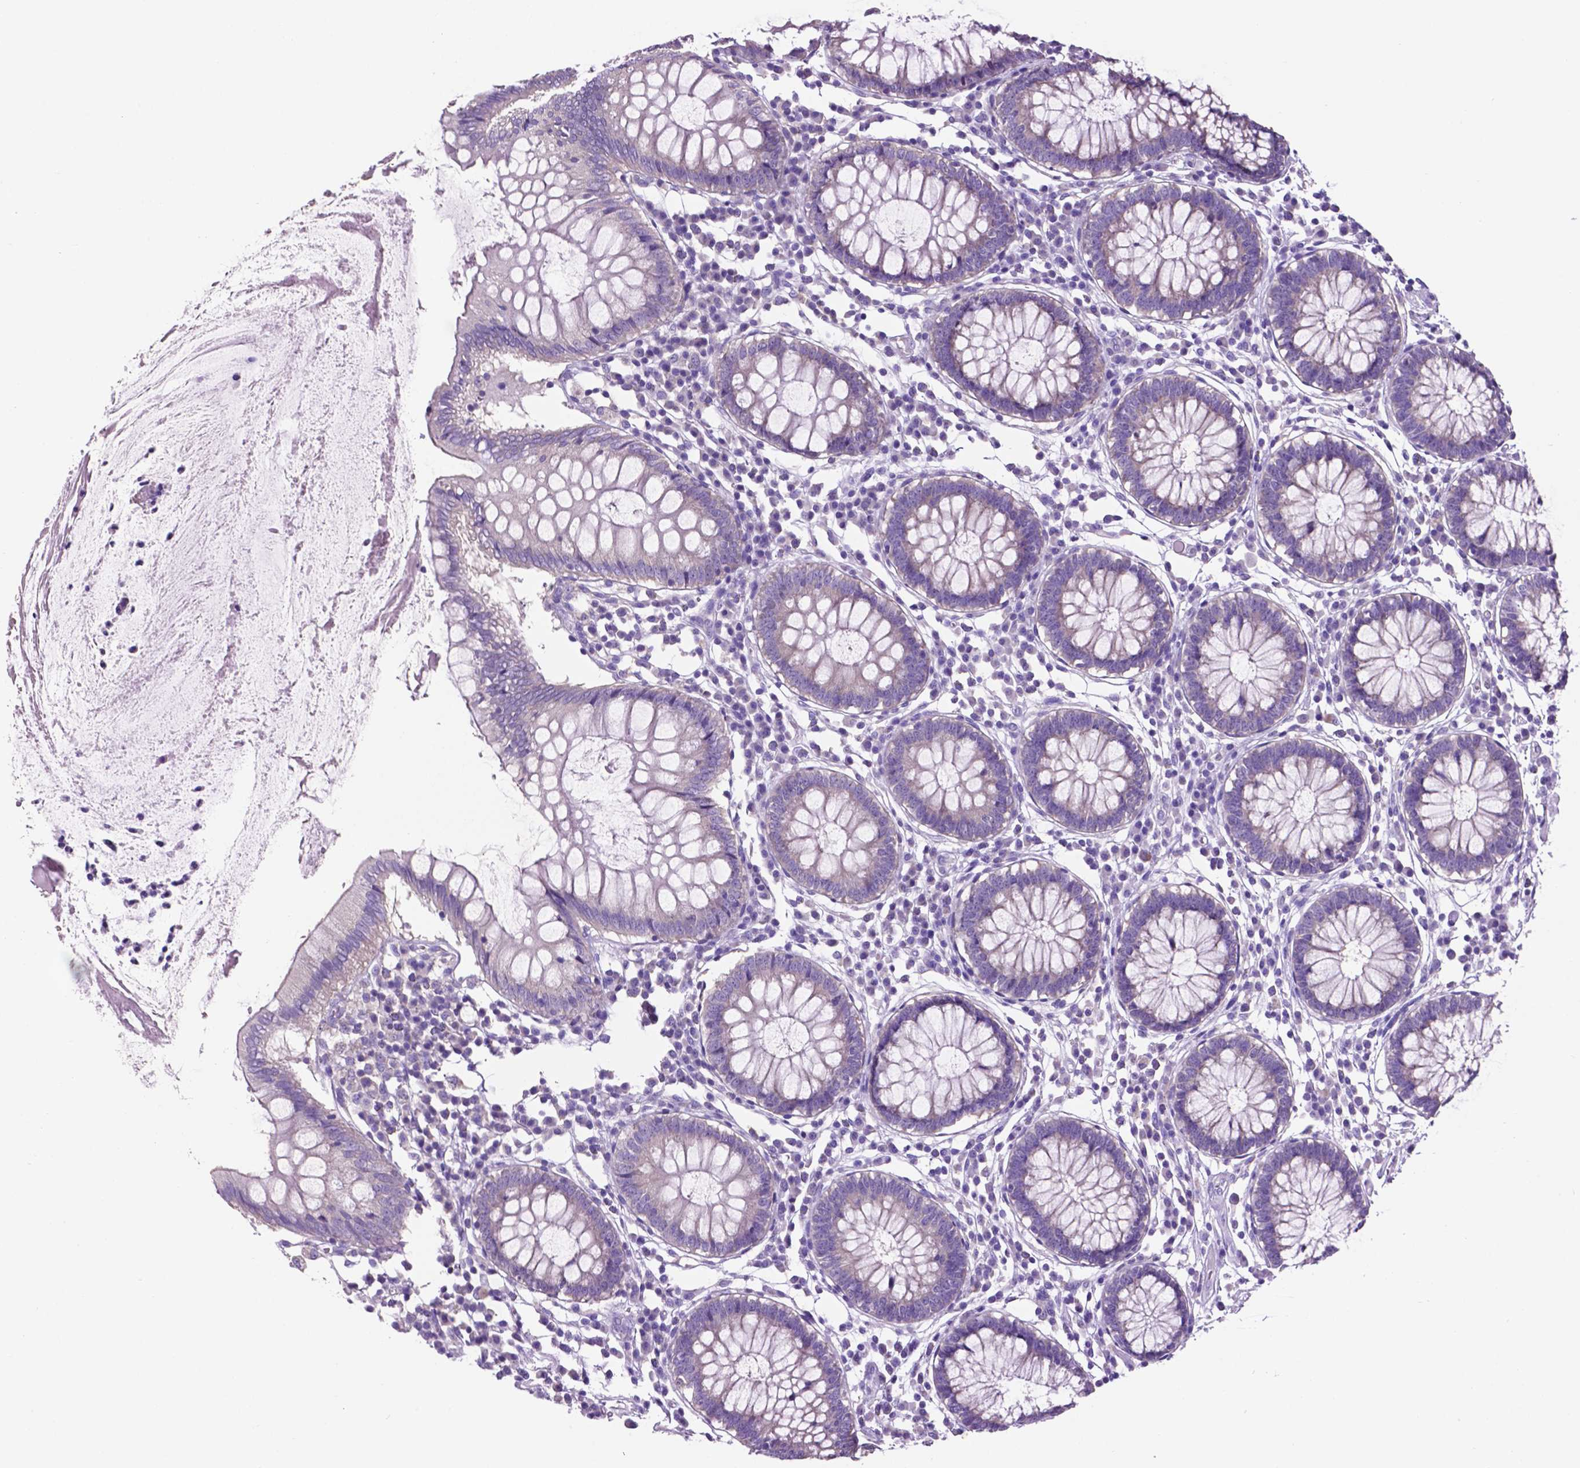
{"staining": {"intensity": "negative", "quantity": "none", "location": "none"}, "tissue": "colon", "cell_type": "Endothelial cells", "image_type": "normal", "snomed": [{"axis": "morphology", "description": "Normal tissue, NOS"}, {"axis": "morphology", "description": "Adenocarcinoma, NOS"}, {"axis": "topography", "description": "Colon"}], "caption": "Protein analysis of benign colon shows no significant staining in endothelial cells. (Immunohistochemistry, brightfield microscopy, high magnification).", "gene": "SPDYA", "patient": {"sex": "male", "age": 83}}